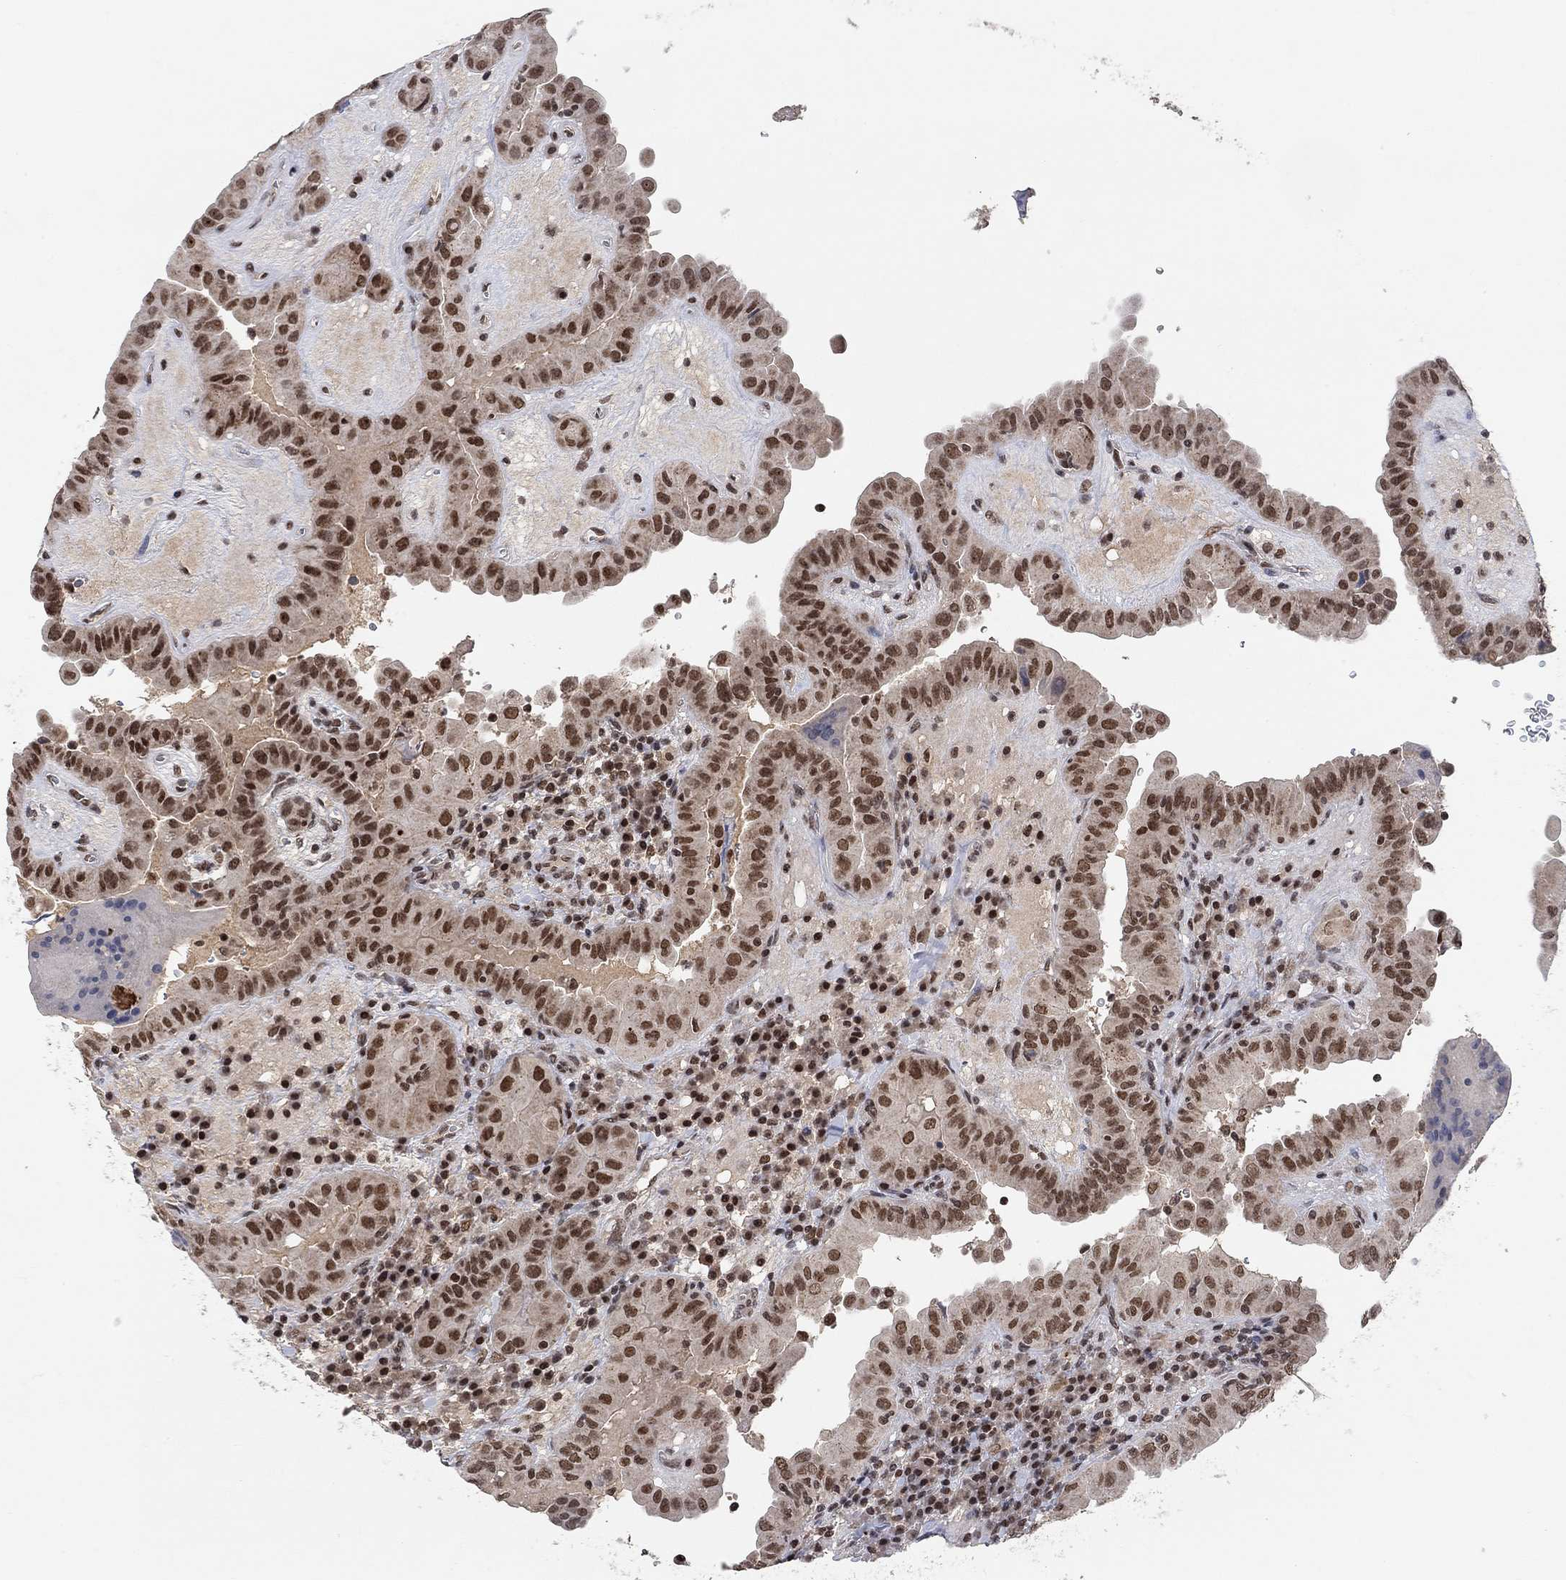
{"staining": {"intensity": "strong", "quantity": "25%-75%", "location": "nuclear"}, "tissue": "thyroid cancer", "cell_type": "Tumor cells", "image_type": "cancer", "snomed": [{"axis": "morphology", "description": "Papillary adenocarcinoma, NOS"}, {"axis": "topography", "description": "Thyroid gland"}], "caption": "Immunohistochemical staining of human thyroid papillary adenocarcinoma demonstrates high levels of strong nuclear positivity in about 25%-75% of tumor cells. The staining was performed using DAB to visualize the protein expression in brown, while the nuclei were stained in blue with hematoxylin (Magnification: 20x).", "gene": "THAP8", "patient": {"sex": "female", "age": 37}}